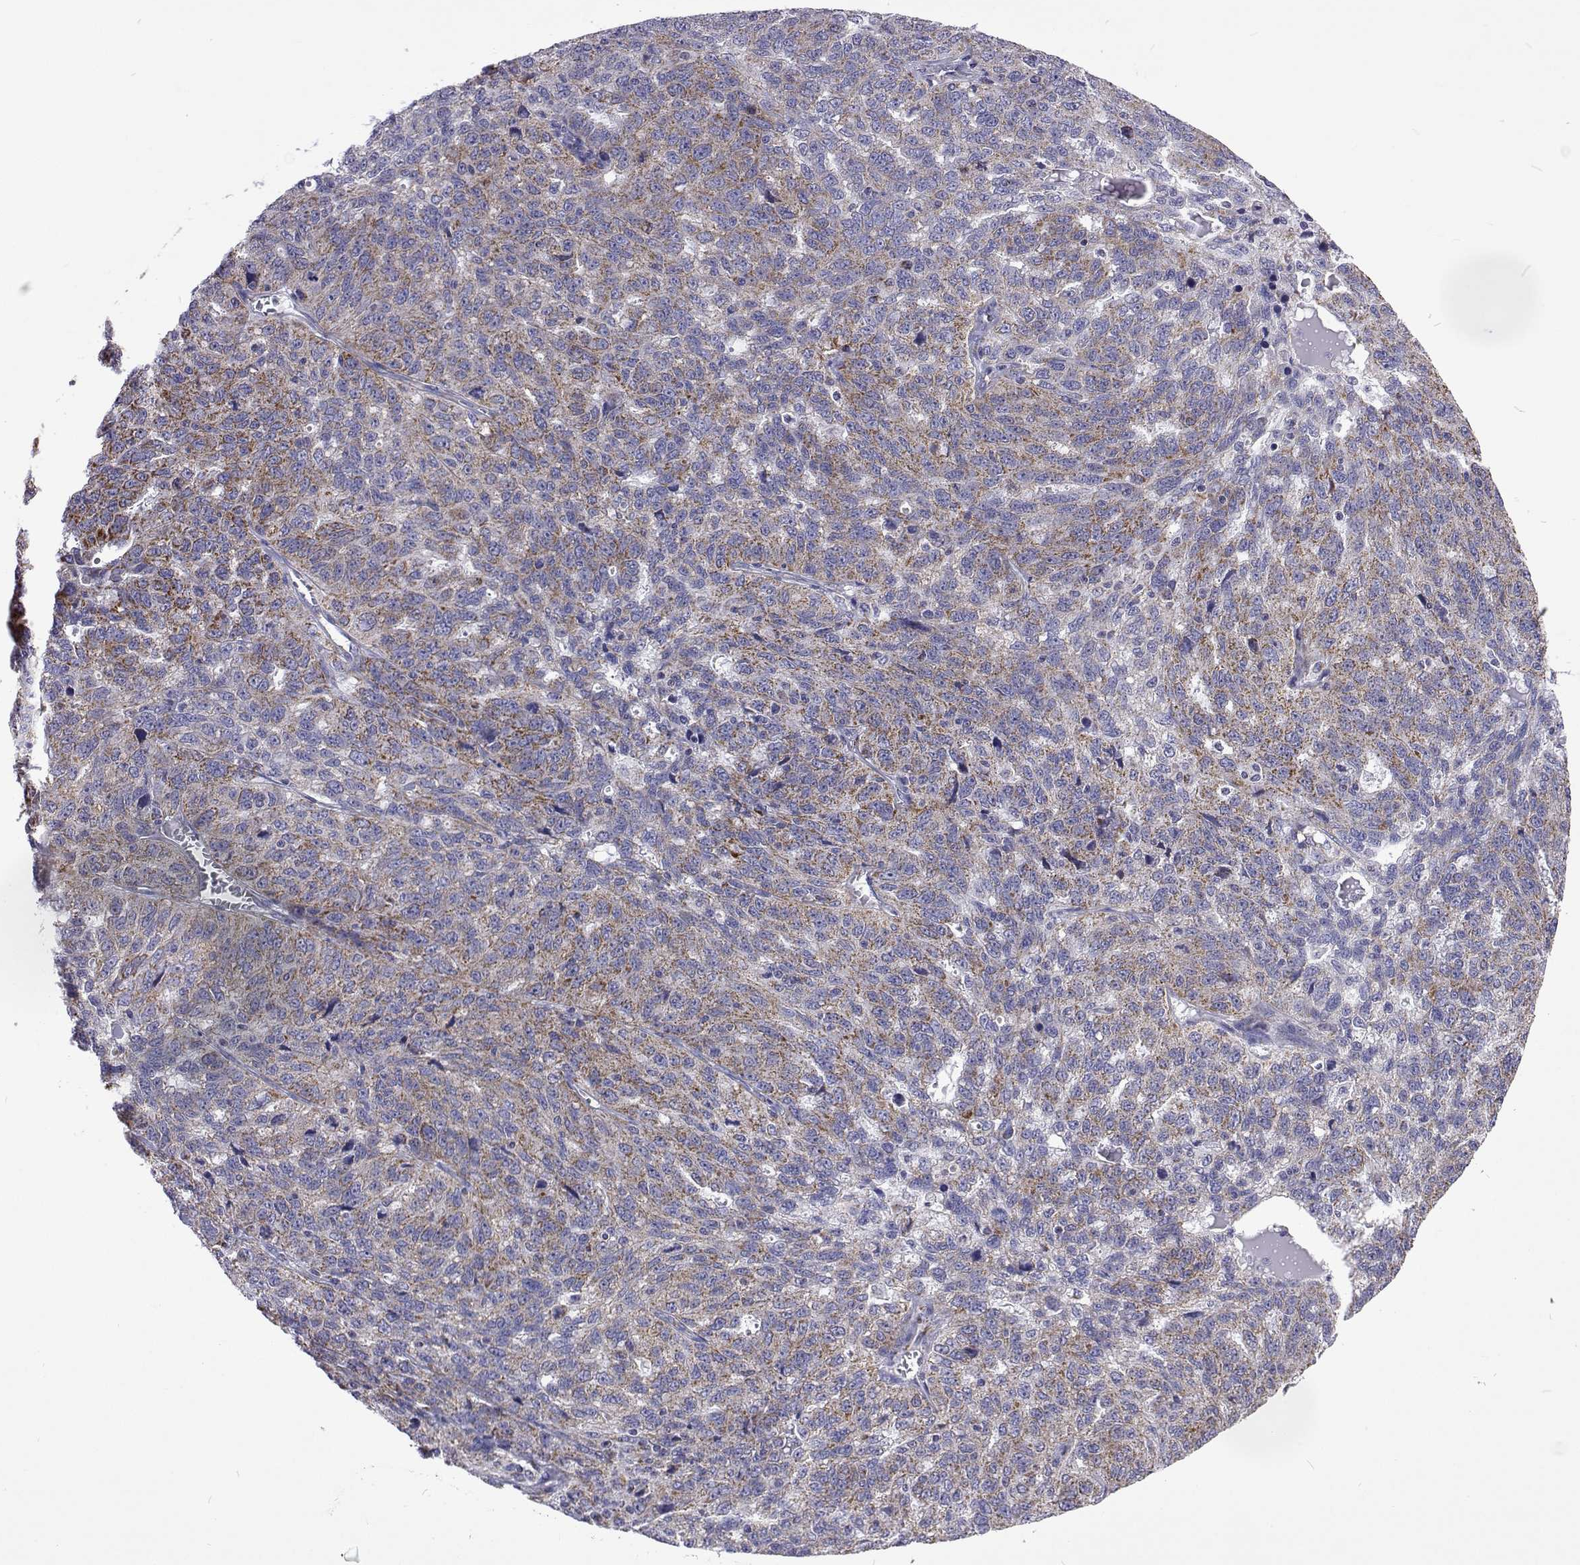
{"staining": {"intensity": "moderate", "quantity": "<25%", "location": "cytoplasmic/membranous"}, "tissue": "ovarian cancer", "cell_type": "Tumor cells", "image_type": "cancer", "snomed": [{"axis": "morphology", "description": "Cystadenocarcinoma, serous, NOS"}, {"axis": "topography", "description": "Ovary"}], "caption": "Moderate cytoplasmic/membranous expression for a protein is identified in approximately <25% of tumor cells of serous cystadenocarcinoma (ovarian) using IHC.", "gene": "MCCC2", "patient": {"sex": "female", "age": 71}}